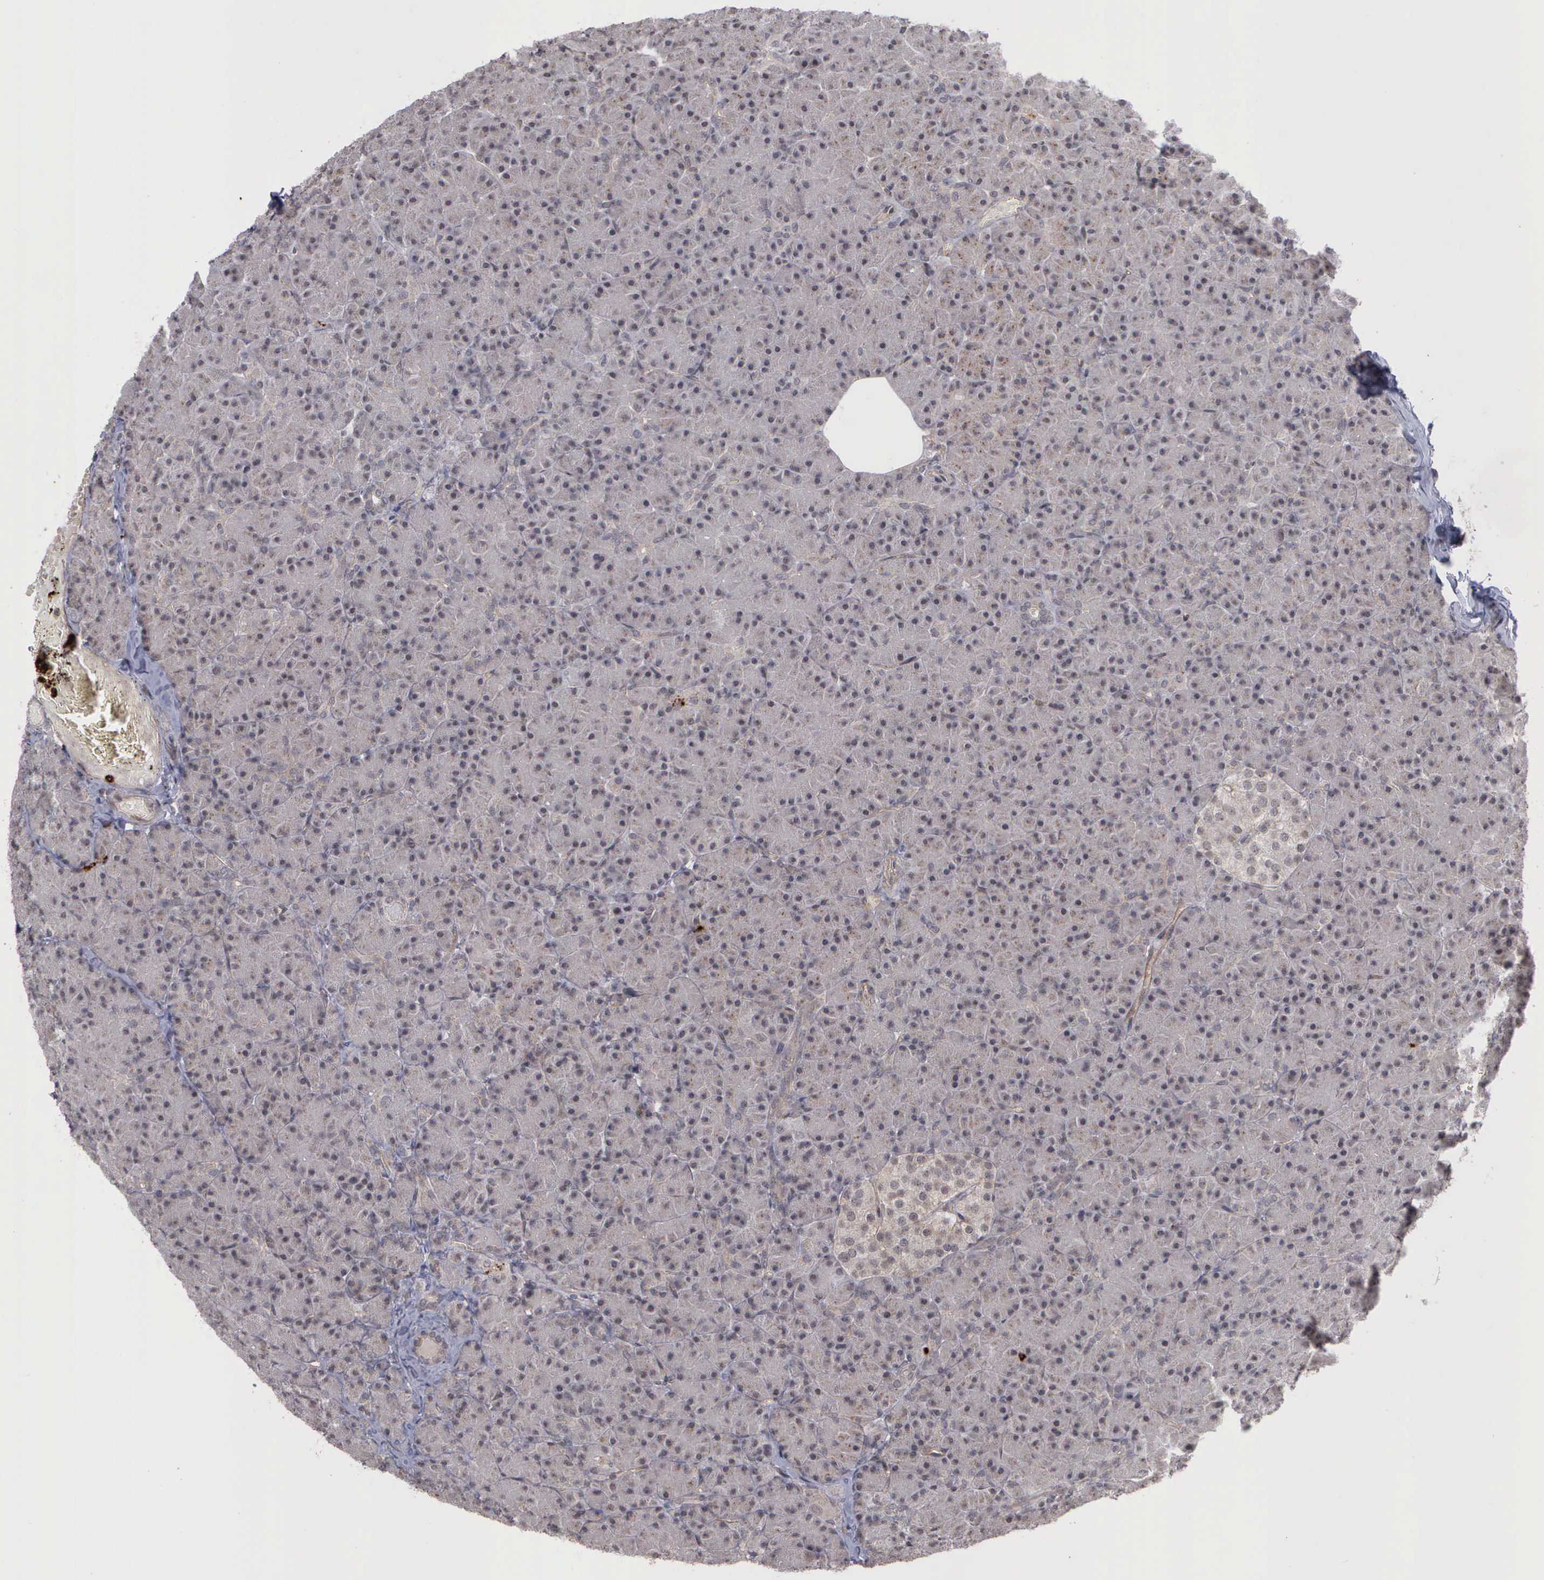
{"staining": {"intensity": "negative", "quantity": "none", "location": "none"}, "tissue": "pancreas", "cell_type": "Exocrine glandular cells", "image_type": "normal", "snomed": [{"axis": "morphology", "description": "Normal tissue, NOS"}, {"axis": "topography", "description": "Pancreas"}], "caption": "Protein analysis of benign pancreas demonstrates no significant positivity in exocrine glandular cells. (DAB immunohistochemistry (IHC) with hematoxylin counter stain).", "gene": "MMP9", "patient": {"sex": "female", "age": 43}}